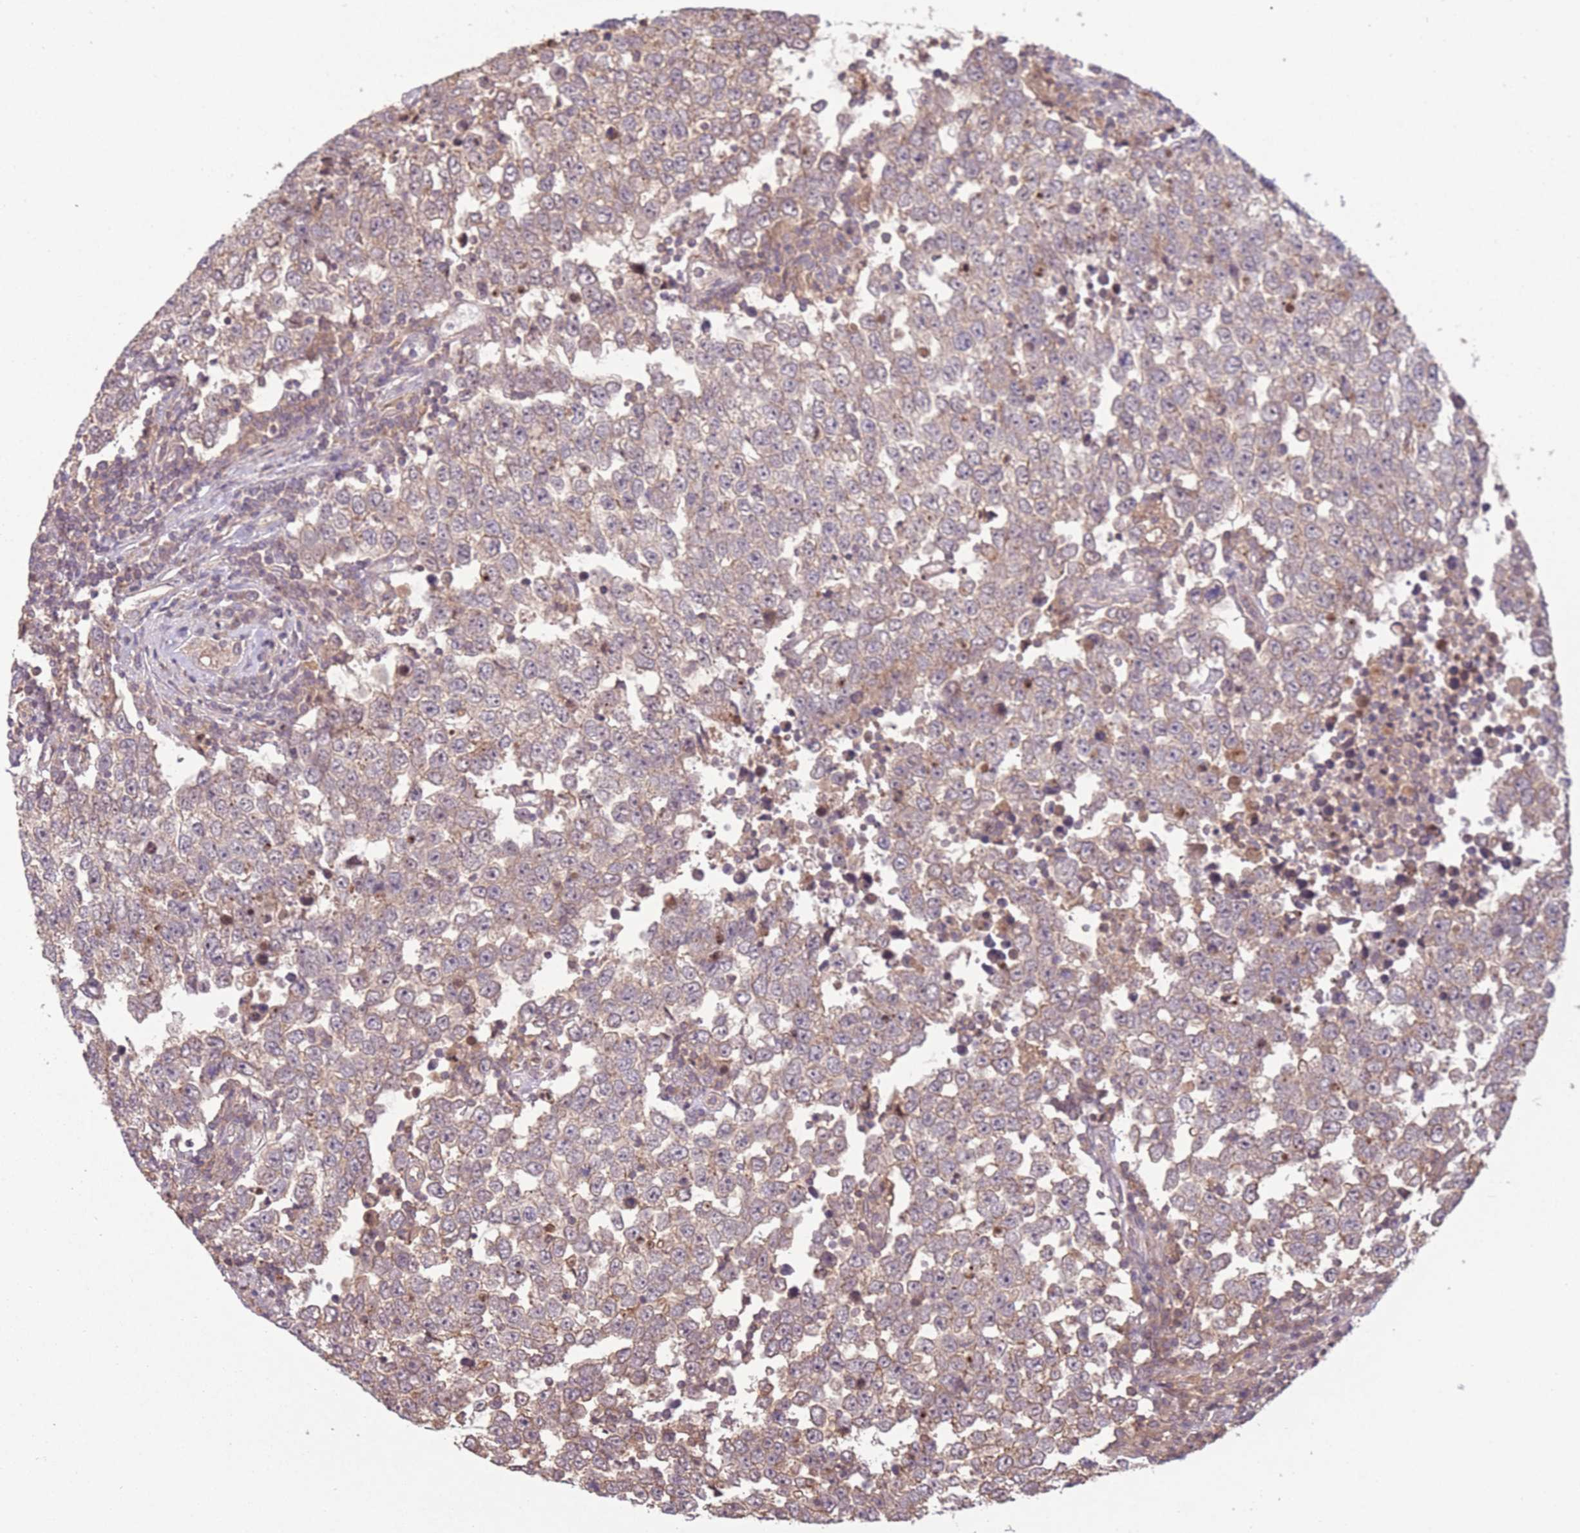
{"staining": {"intensity": "weak", "quantity": "25%-75%", "location": "cytoplasmic/membranous"}, "tissue": "testis cancer", "cell_type": "Tumor cells", "image_type": "cancer", "snomed": [{"axis": "morphology", "description": "Seminoma, NOS"}, {"axis": "morphology", "description": "Carcinoma, Embryonal, NOS"}, {"axis": "topography", "description": "Testis"}], "caption": "Human seminoma (testis) stained for a protein (brown) reveals weak cytoplasmic/membranous positive staining in about 25%-75% of tumor cells.", "gene": "POLR3F", "patient": {"sex": "male", "age": 28}}